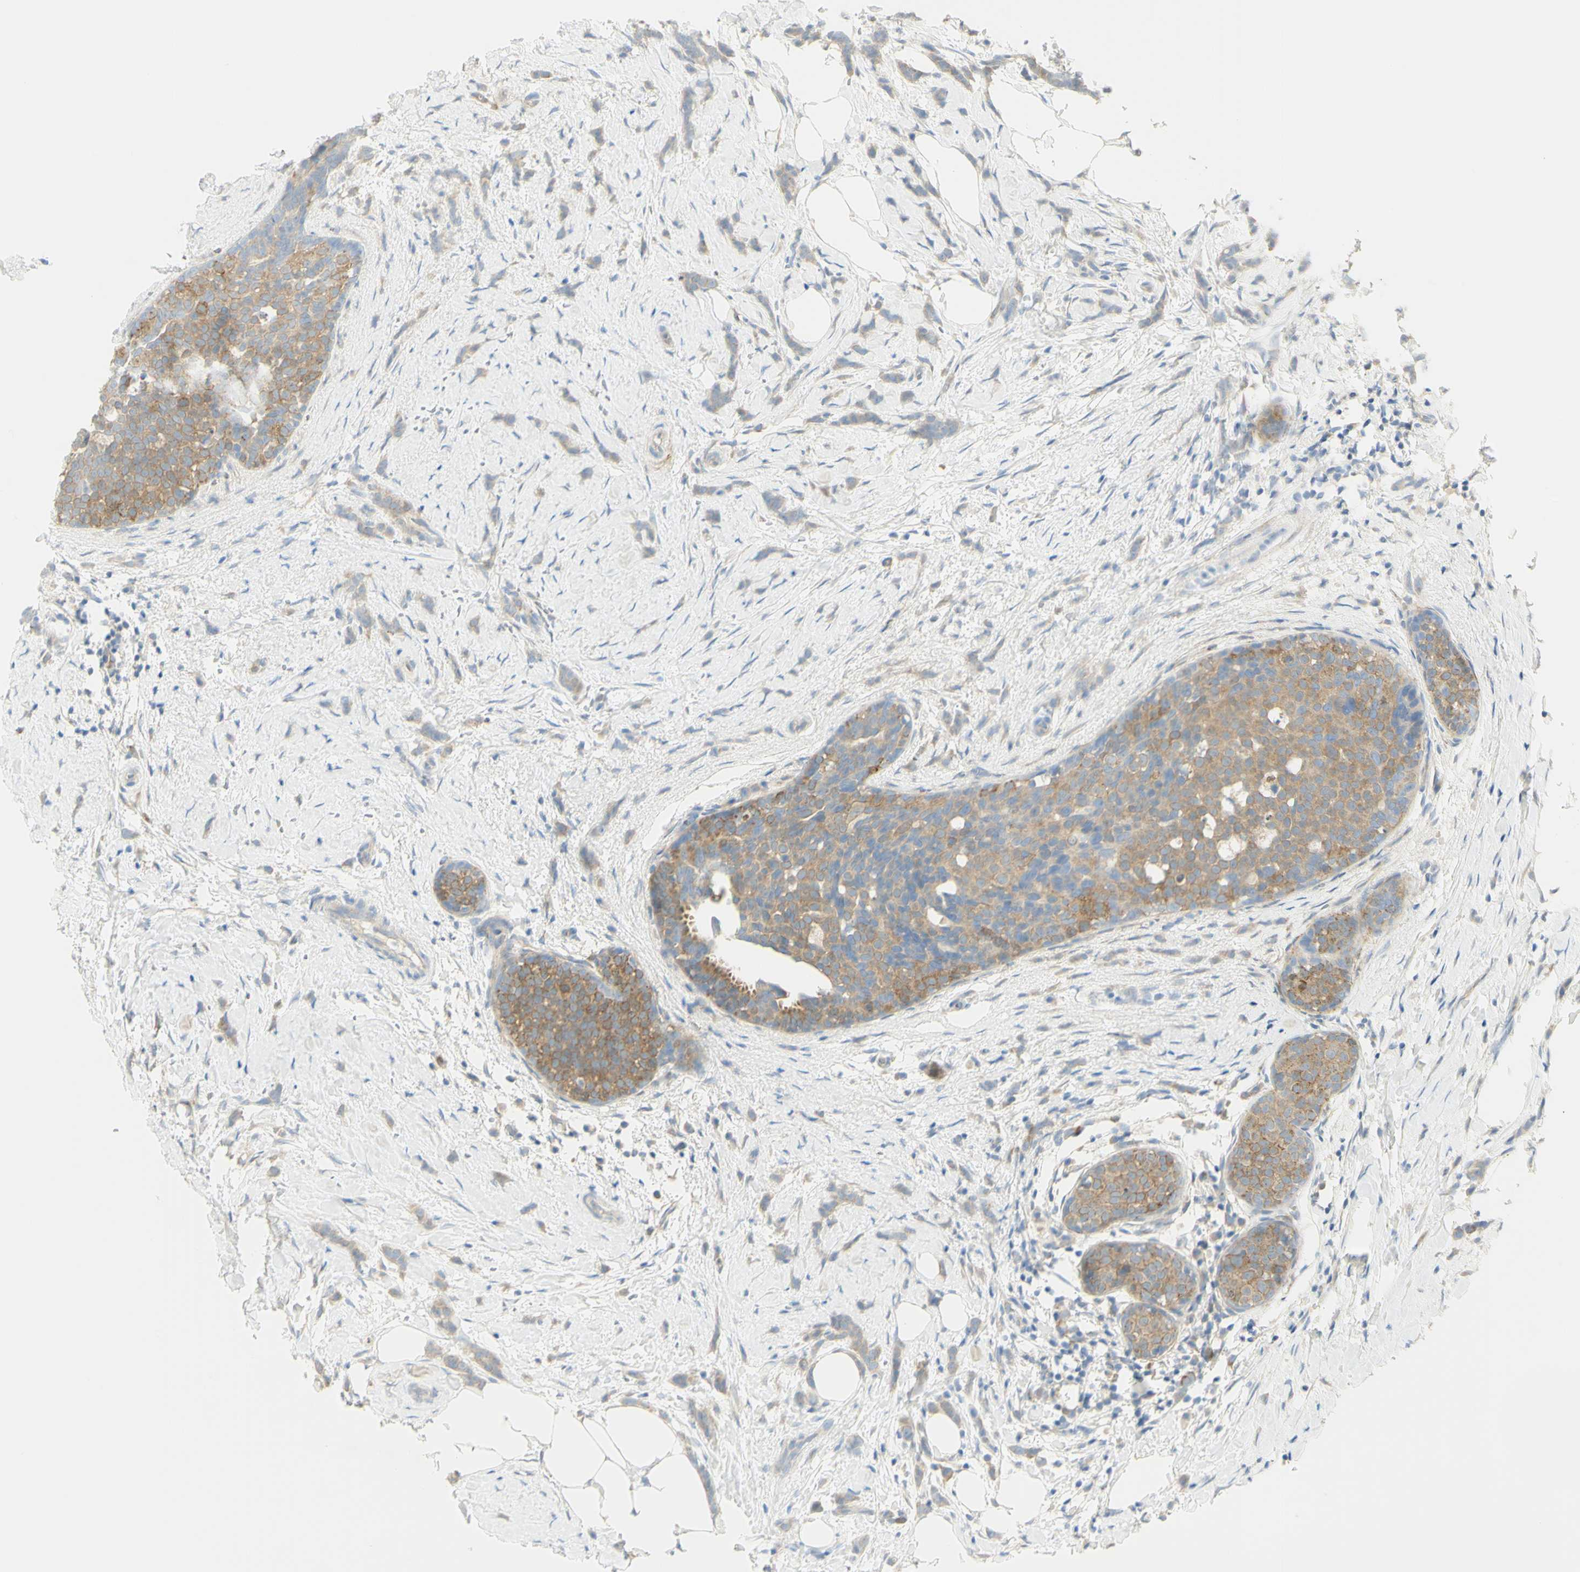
{"staining": {"intensity": "weak", "quantity": ">75%", "location": "cytoplasmic/membranous"}, "tissue": "breast cancer", "cell_type": "Tumor cells", "image_type": "cancer", "snomed": [{"axis": "morphology", "description": "Lobular carcinoma, in situ"}, {"axis": "morphology", "description": "Lobular carcinoma"}, {"axis": "topography", "description": "Breast"}], "caption": "Immunohistochemistry (IHC) of human lobular carcinoma in situ (breast) exhibits low levels of weak cytoplasmic/membranous positivity in about >75% of tumor cells. Nuclei are stained in blue.", "gene": "GCNT3", "patient": {"sex": "female", "age": 41}}